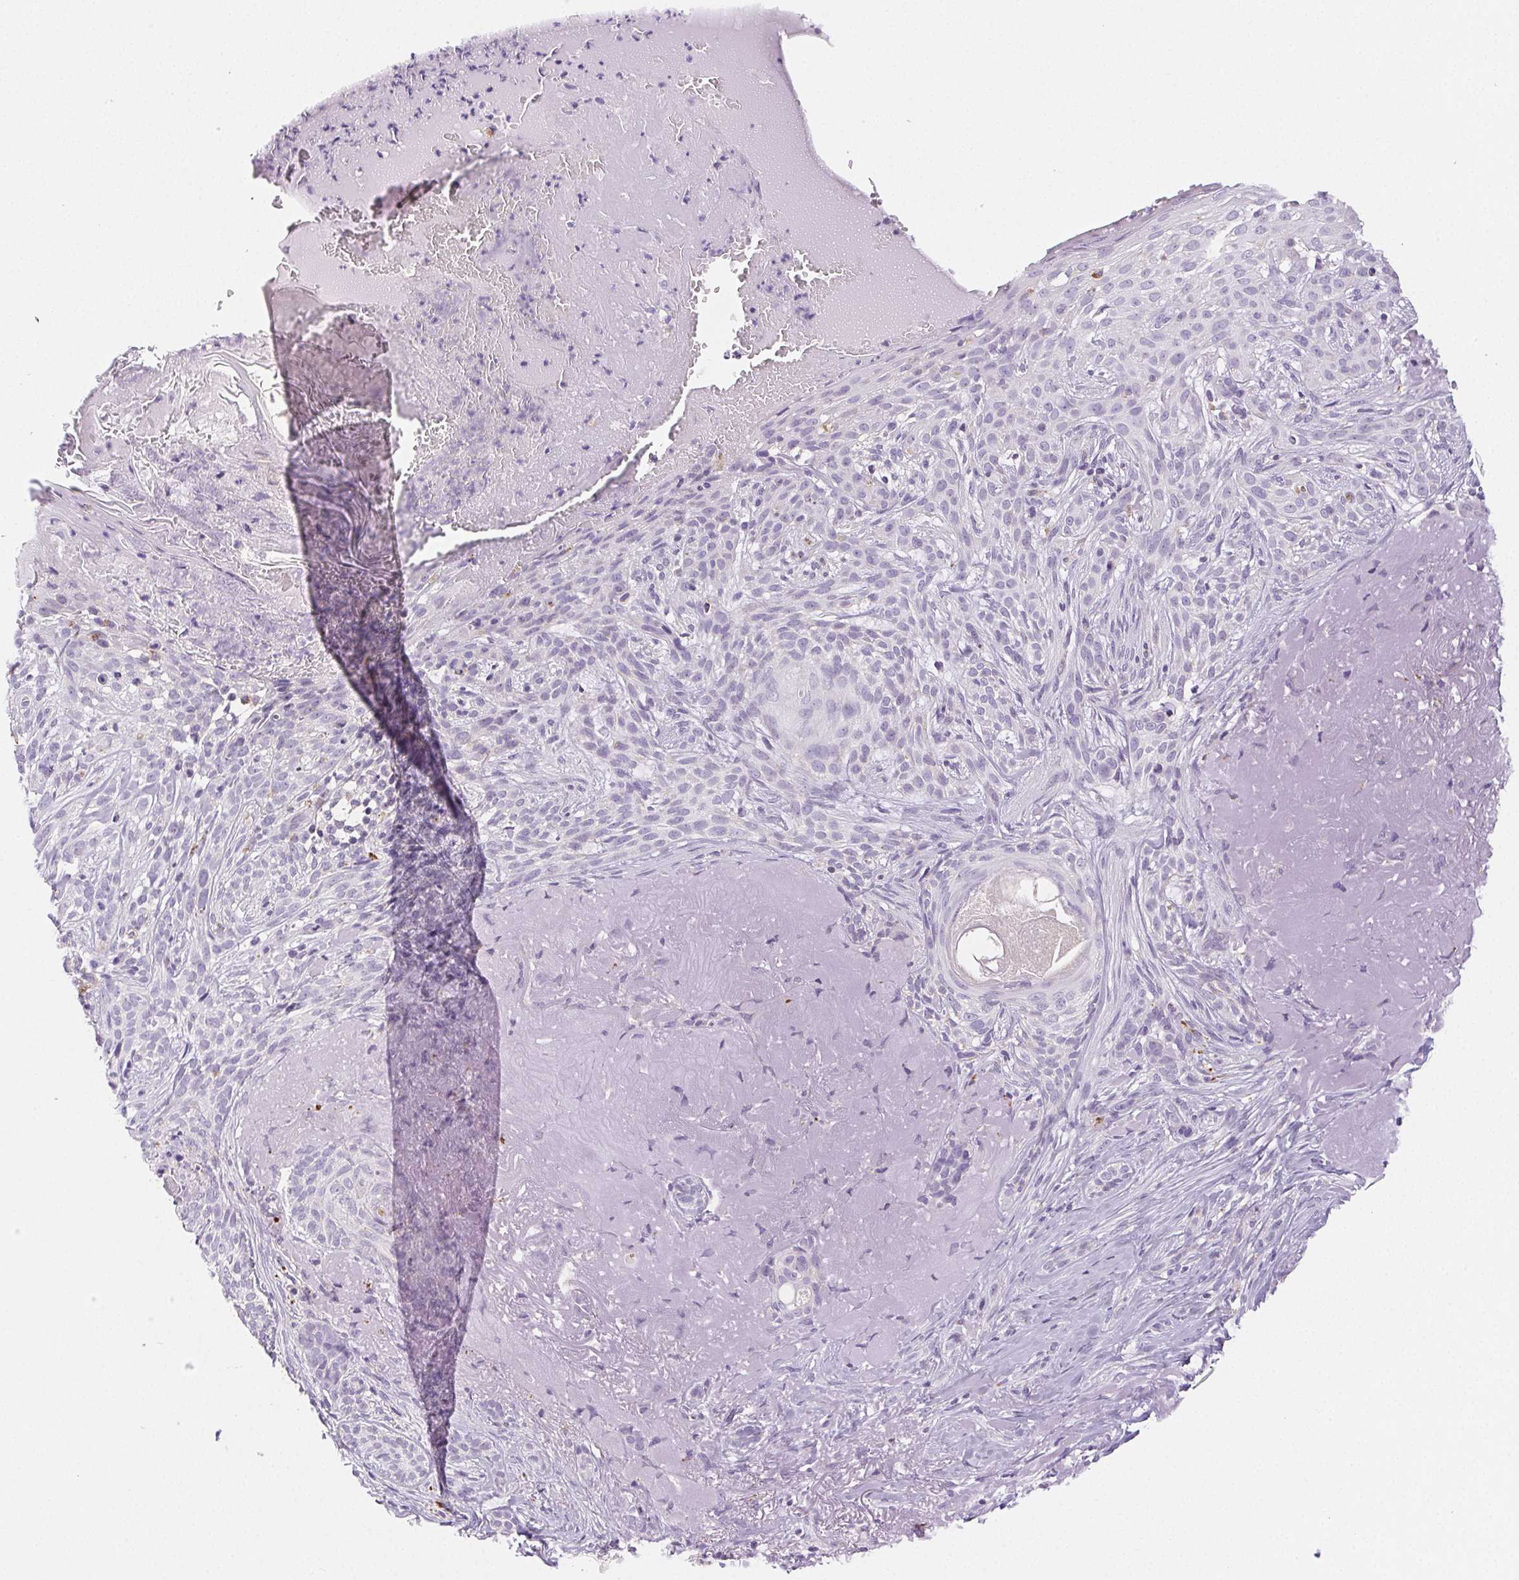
{"staining": {"intensity": "negative", "quantity": "none", "location": "none"}, "tissue": "skin cancer", "cell_type": "Tumor cells", "image_type": "cancer", "snomed": [{"axis": "morphology", "description": "Basal cell carcinoma"}, {"axis": "topography", "description": "Skin"}], "caption": "Immunohistochemistry (IHC) of skin basal cell carcinoma shows no positivity in tumor cells.", "gene": "LIPA", "patient": {"sex": "male", "age": 84}}